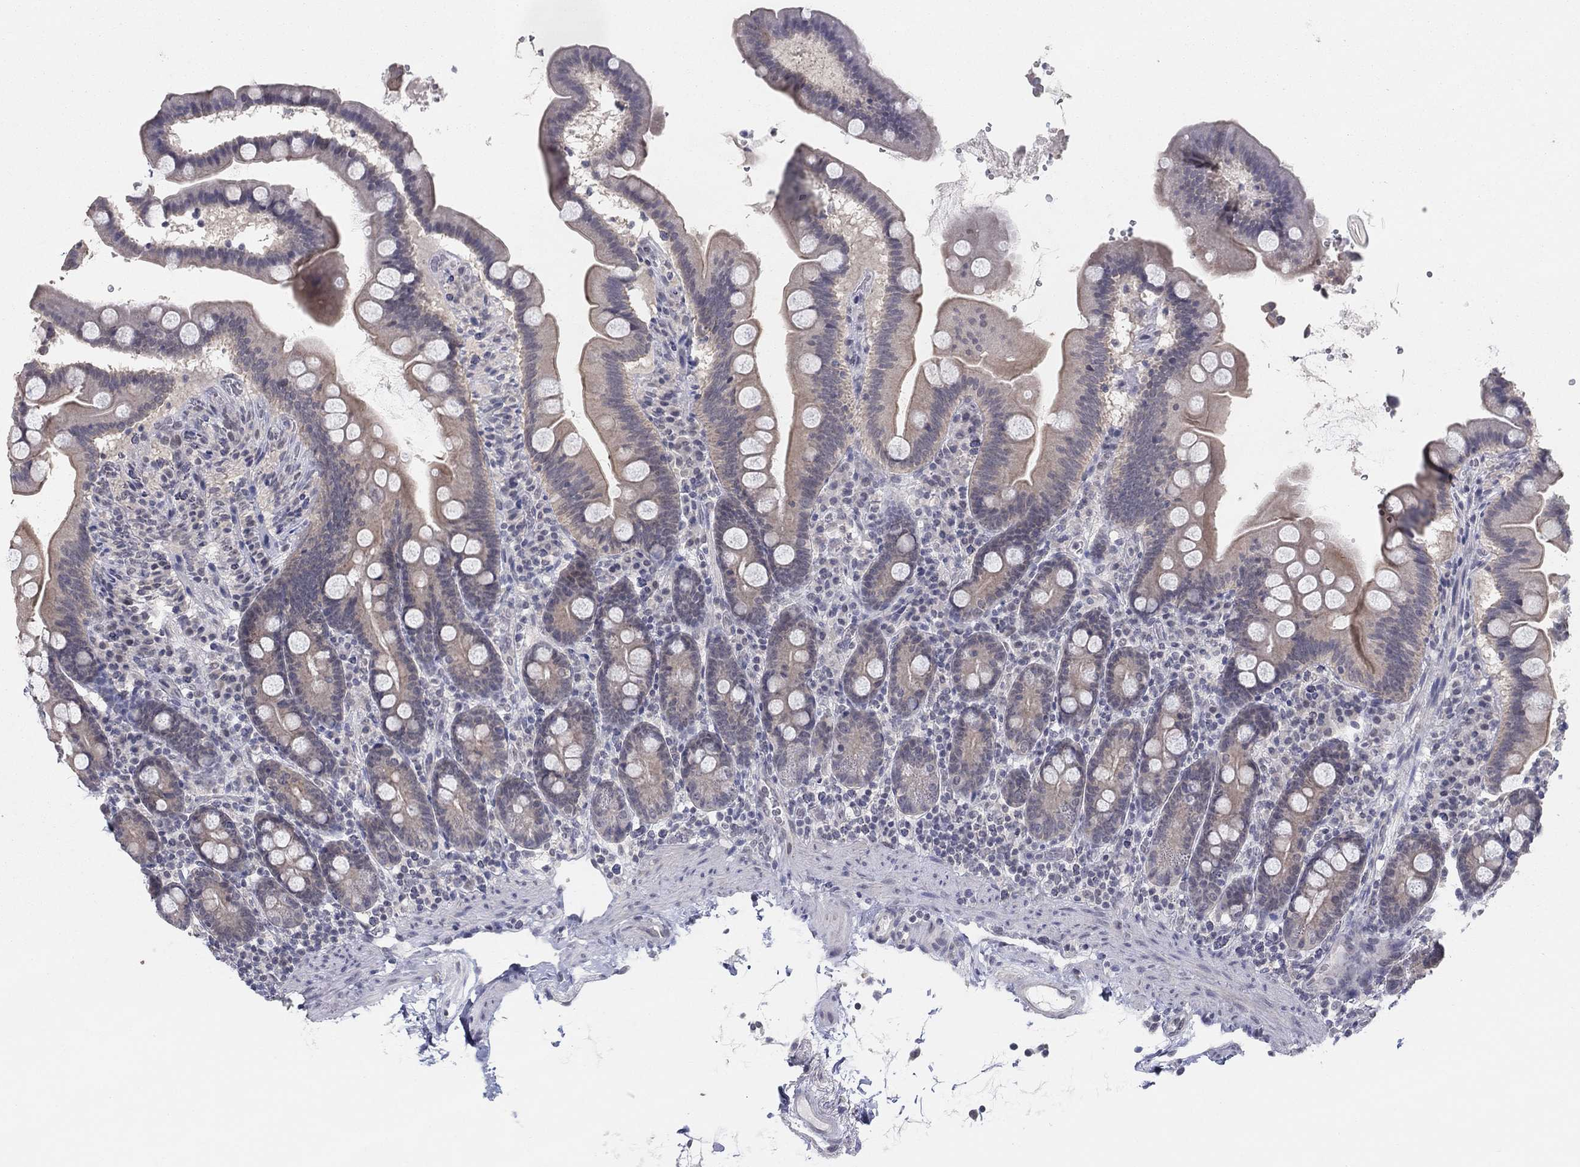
{"staining": {"intensity": "weak", "quantity": "25%-75%", "location": "cytoplasmic/membranous"}, "tissue": "duodenum", "cell_type": "Glandular cells", "image_type": "normal", "snomed": [{"axis": "morphology", "description": "Normal tissue, NOS"}, {"axis": "topography", "description": "Duodenum"}], "caption": "An immunohistochemistry (IHC) image of benign tissue is shown. Protein staining in brown labels weak cytoplasmic/membranous positivity in duodenum within glandular cells.", "gene": "SLC22A2", "patient": {"sex": "male", "age": 59}}